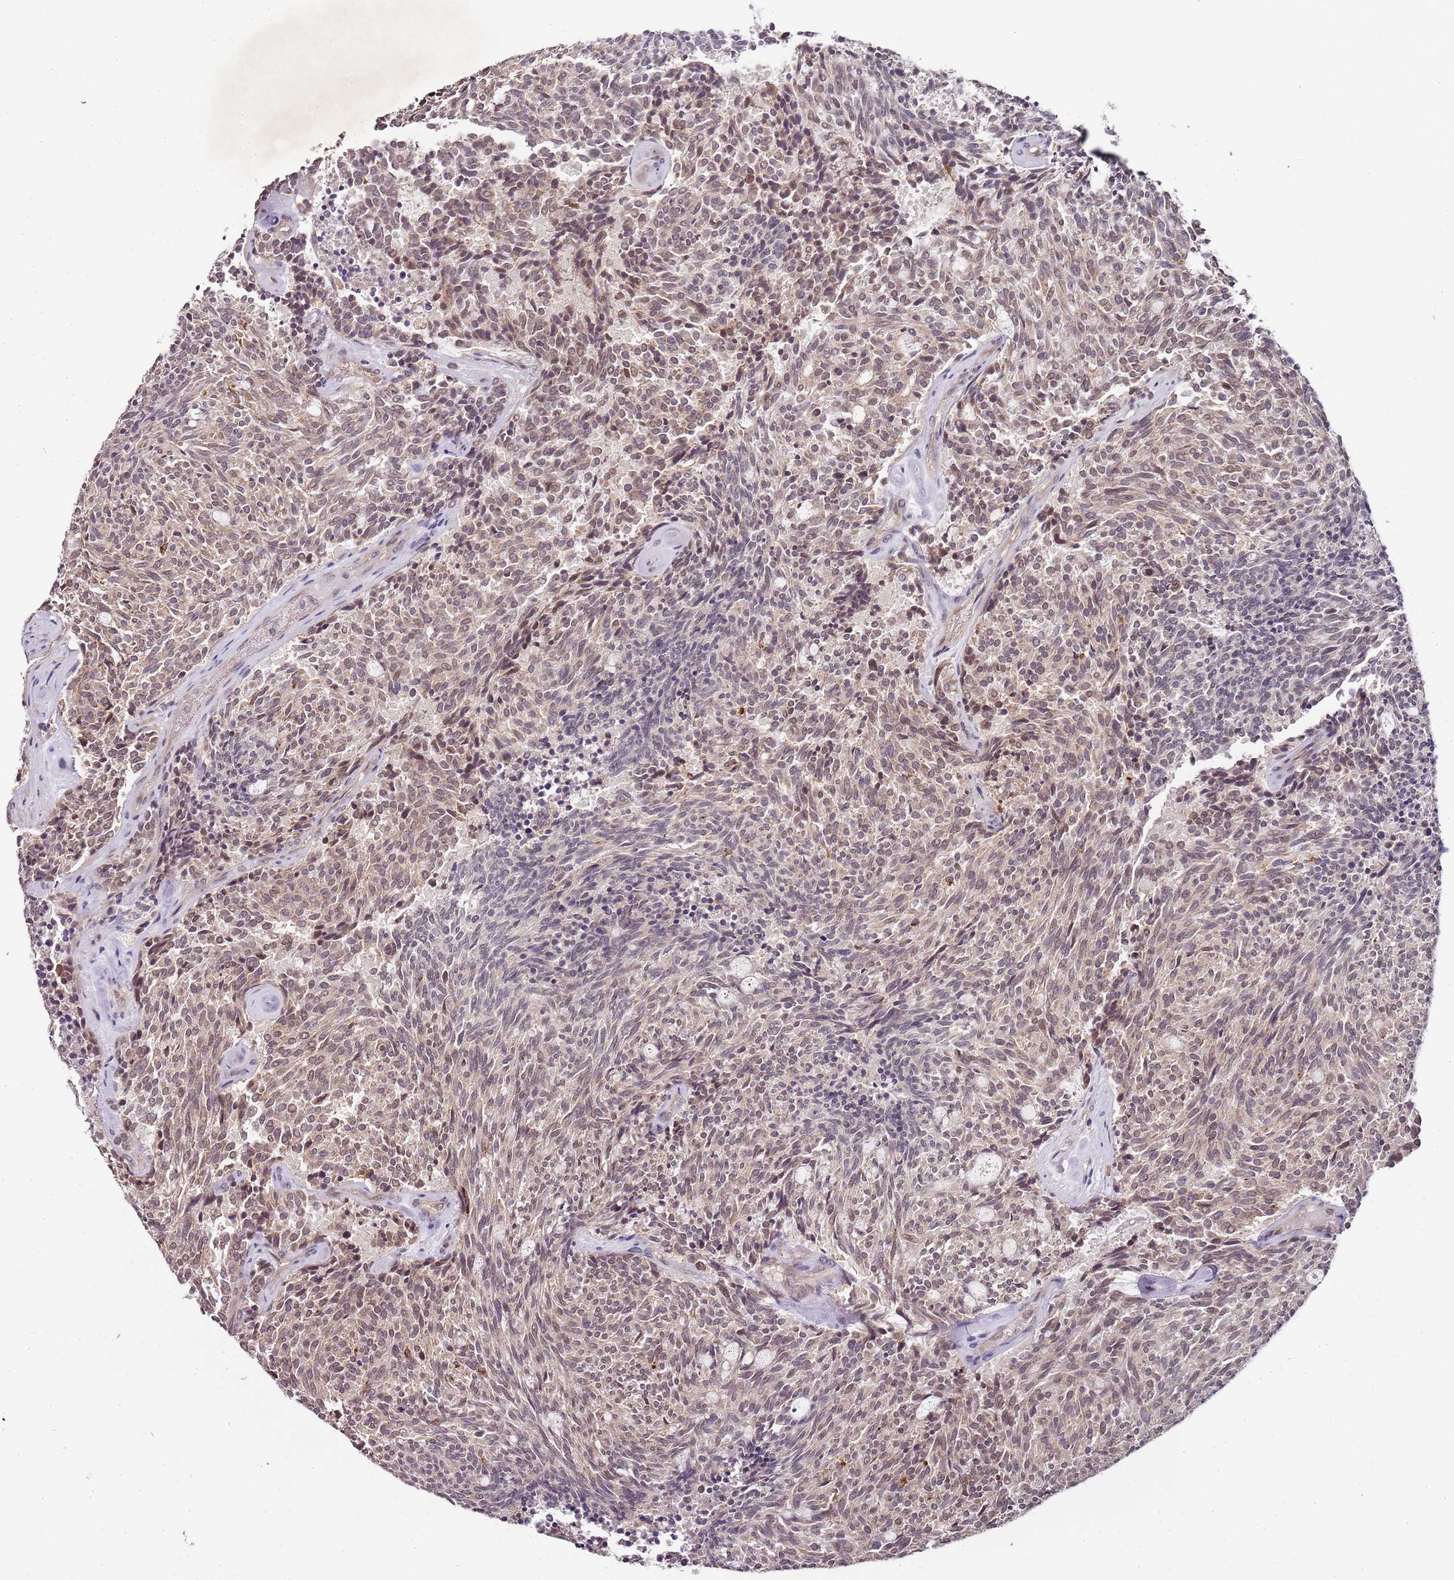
{"staining": {"intensity": "weak", "quantity": ">75%", "location": "cytoplasmic/membranous"}, "tissue": "carcinoid", "cell_type": "Tumor cells", "image_type": "cancer", "snomed": [{"axis": "morphology", "description": "Carcinoid, malignant, NOS"}, {"axis": "topography", "description": "Pancreas"}], "caption": "IHC histopathology image of neoplastic tissue: human malignant carcinoid stained using immunohistochemistry reveals low levels of weak protein expression localized specifically in the cytoplasmic/membranous of tumor cells, appearing as a cytoplasmic/membranous brown color.", "gene": "LIN37", "patient": {"sex": "female", "age": 54}}